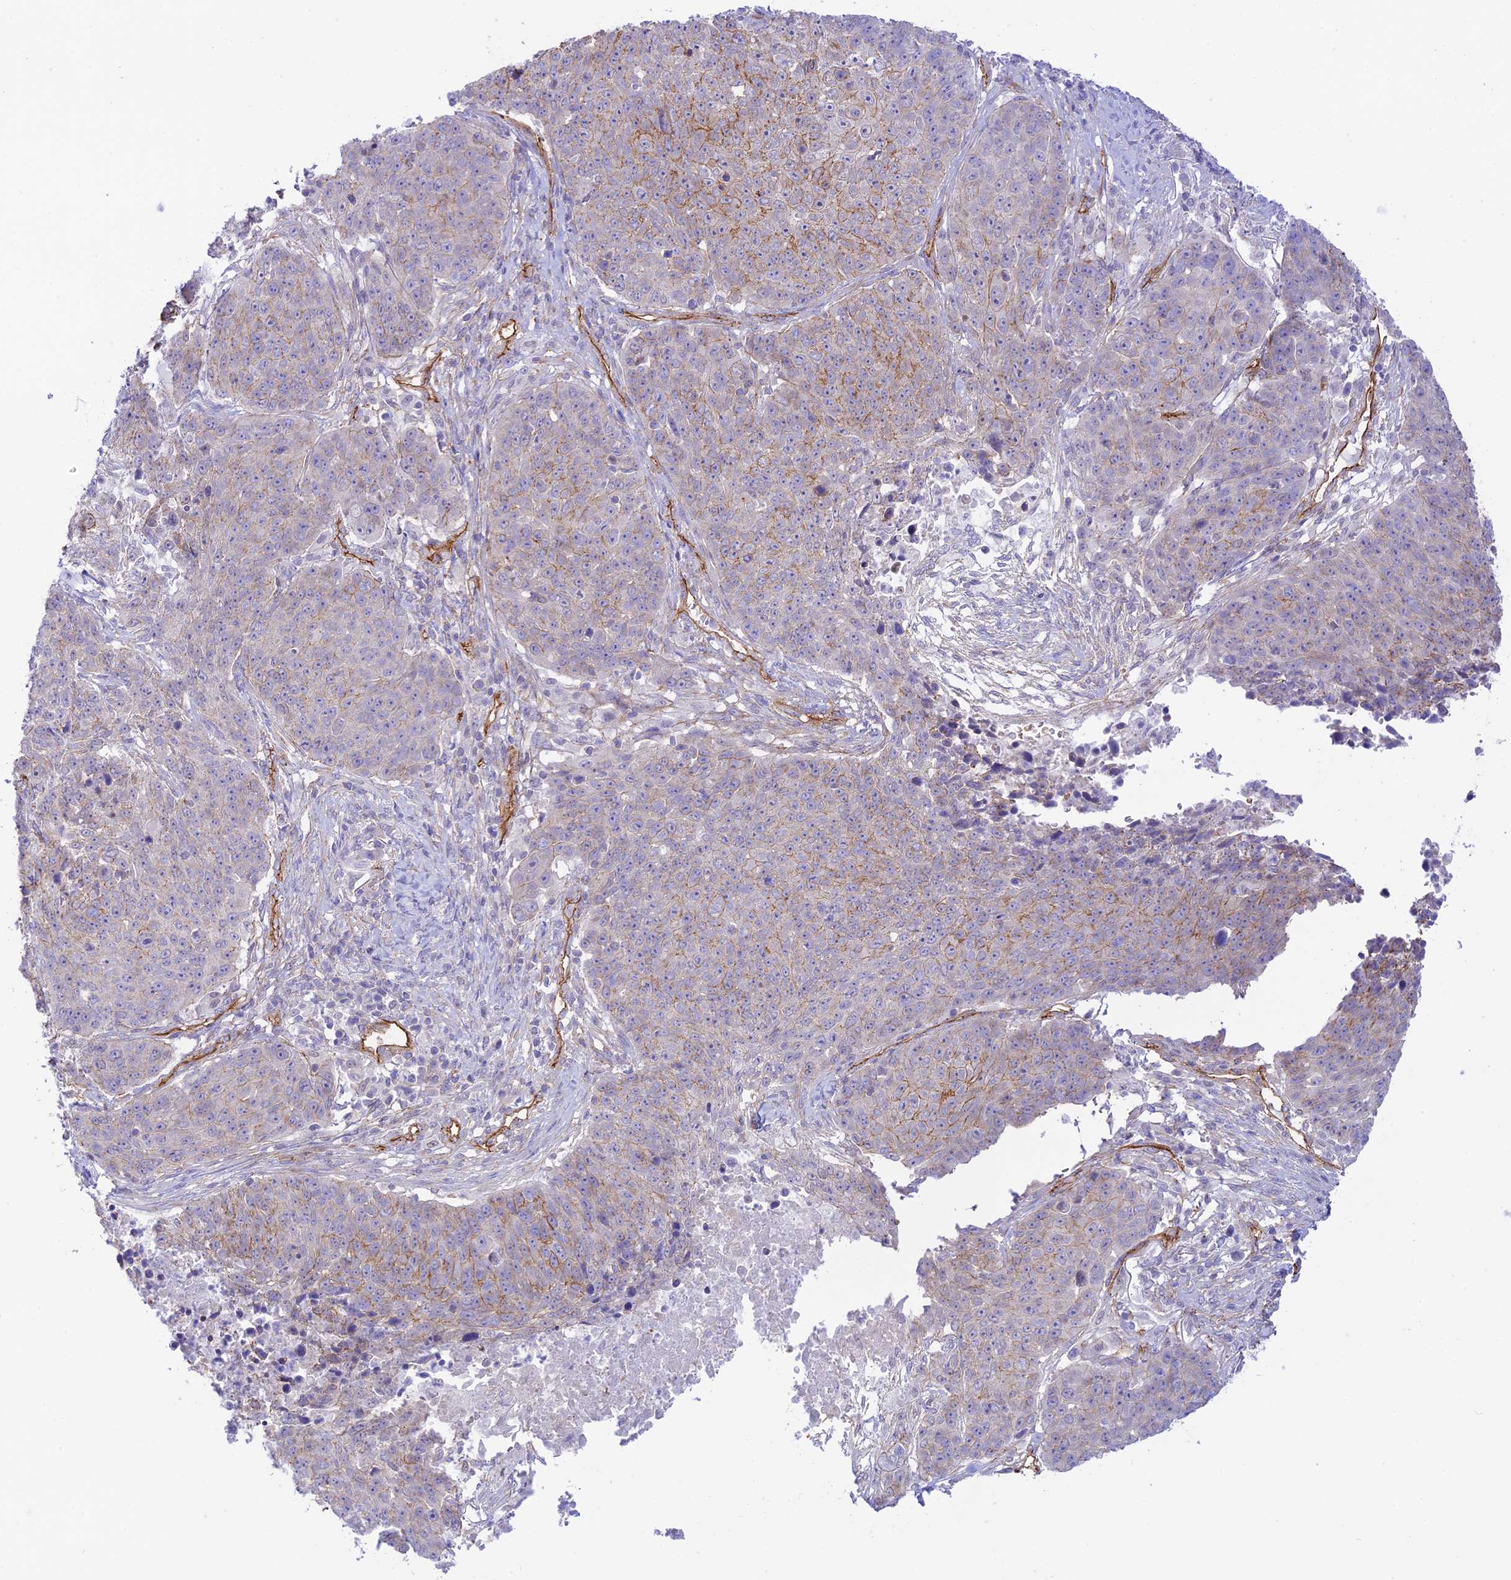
{"staining": {"intensity": "moderate", "quantity": "<25%", "location": "cytoplasmic/membranous"}, "tissue": "lung cancer", "cell_type": "Tumor cells", "image_type": "cancer", "snomed": [{"axis": "morphology", "description": "Normal tissue, NOS"}, {"axis": "morphology", "description": "Squamous cell carcinoma, NOS"}, {"axis": "topography", "description": "Lymph node"}, {"axis": "topography", "description": "Lung"}], "caption": "Protein staining by immunohistochemistry shows moderate cytoplasmic/membranous expression in approximately <25% of tumor cells in lung squamous cell carcinoma.", "gene": "YPEL5", "patient": {"sex": "male", "age": 66}}